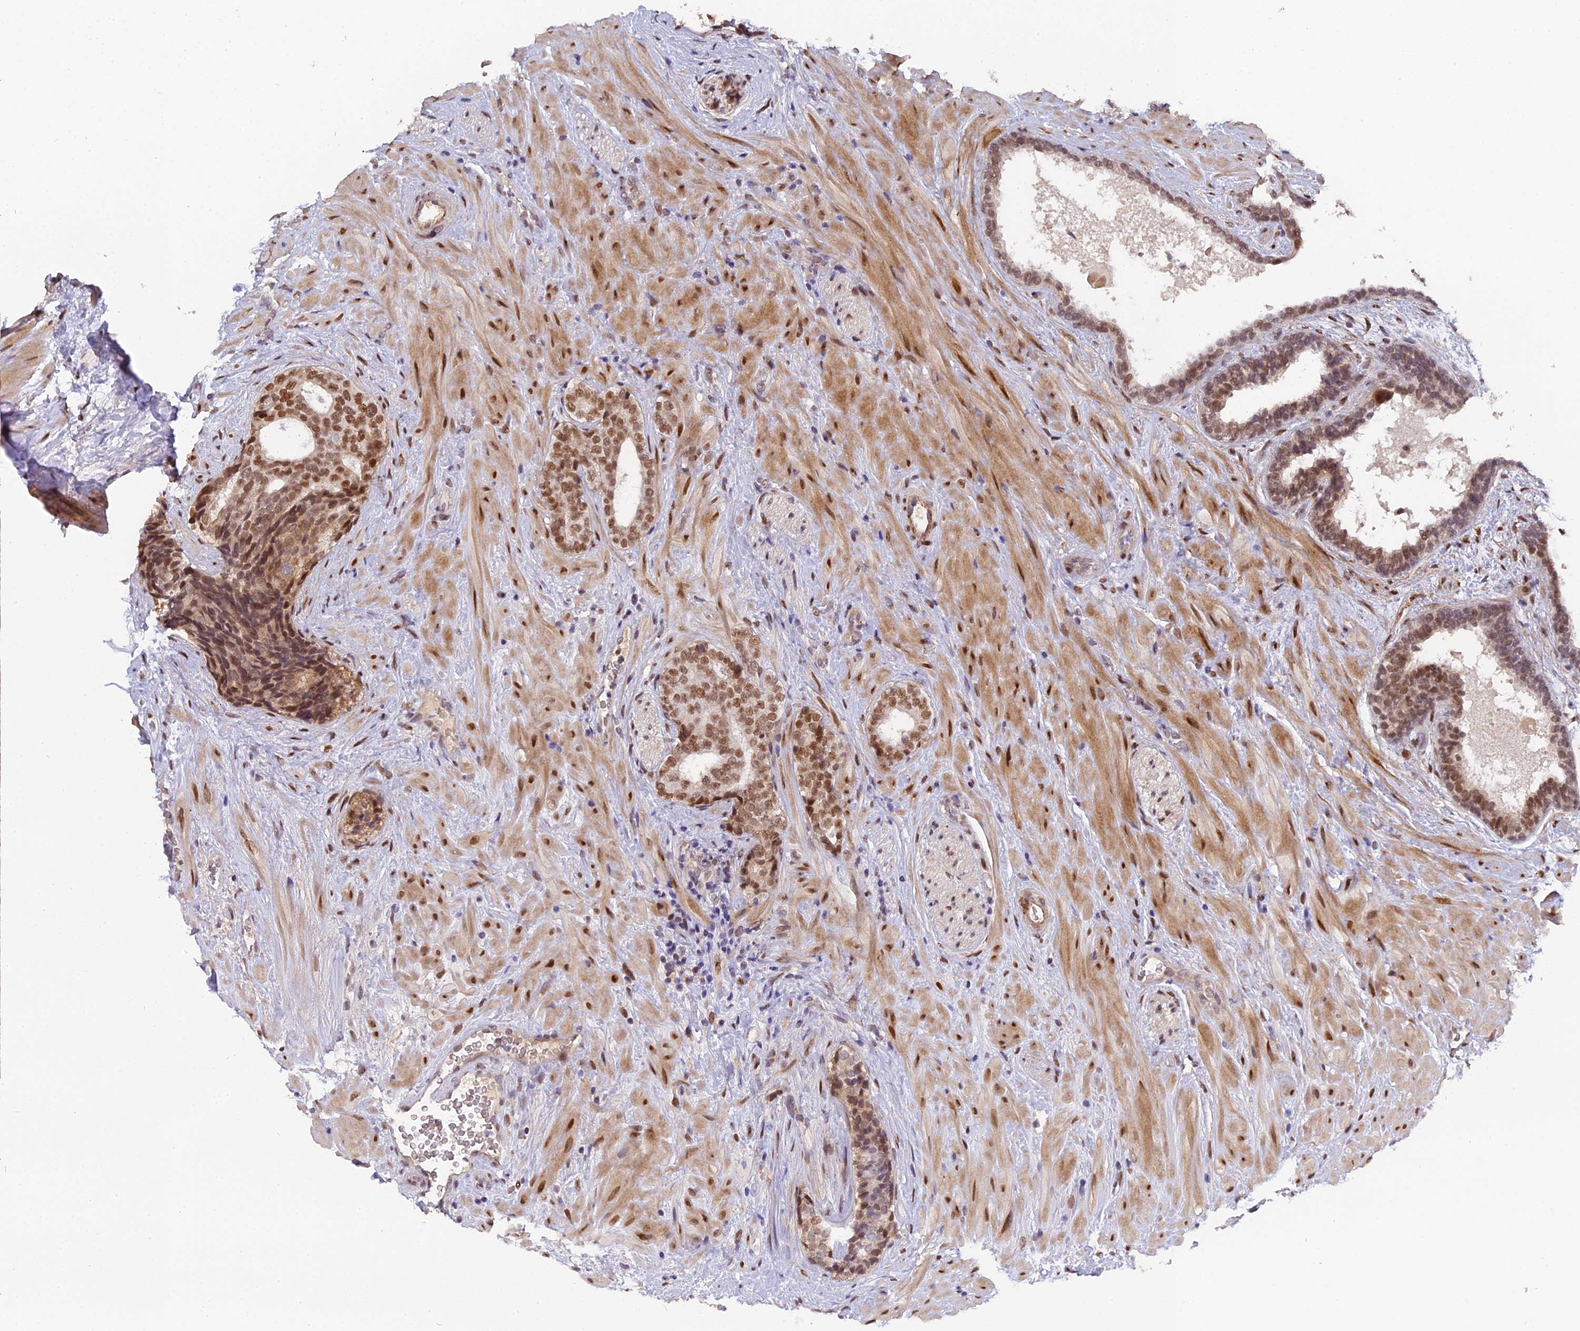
{"staining": {"intensity": "moderate", "quantity": ">75%", "location": "nuclear"}, "tissue": "prostate cancer", "cell_type": "Tumor cells", "image_type": "cancer", "snomed": [{"axis": "morphology", "description": "Adenocarcinoma, High grade"}, {"axis": "topography", "description": "Prostate"}], "caption": "Protein expression by IHC displays moderate nuclear expression in about >75% of tumor cells in prostate cancer.", "gene": "PYGO1", "patient": {"sex": "male", "age": 56}}